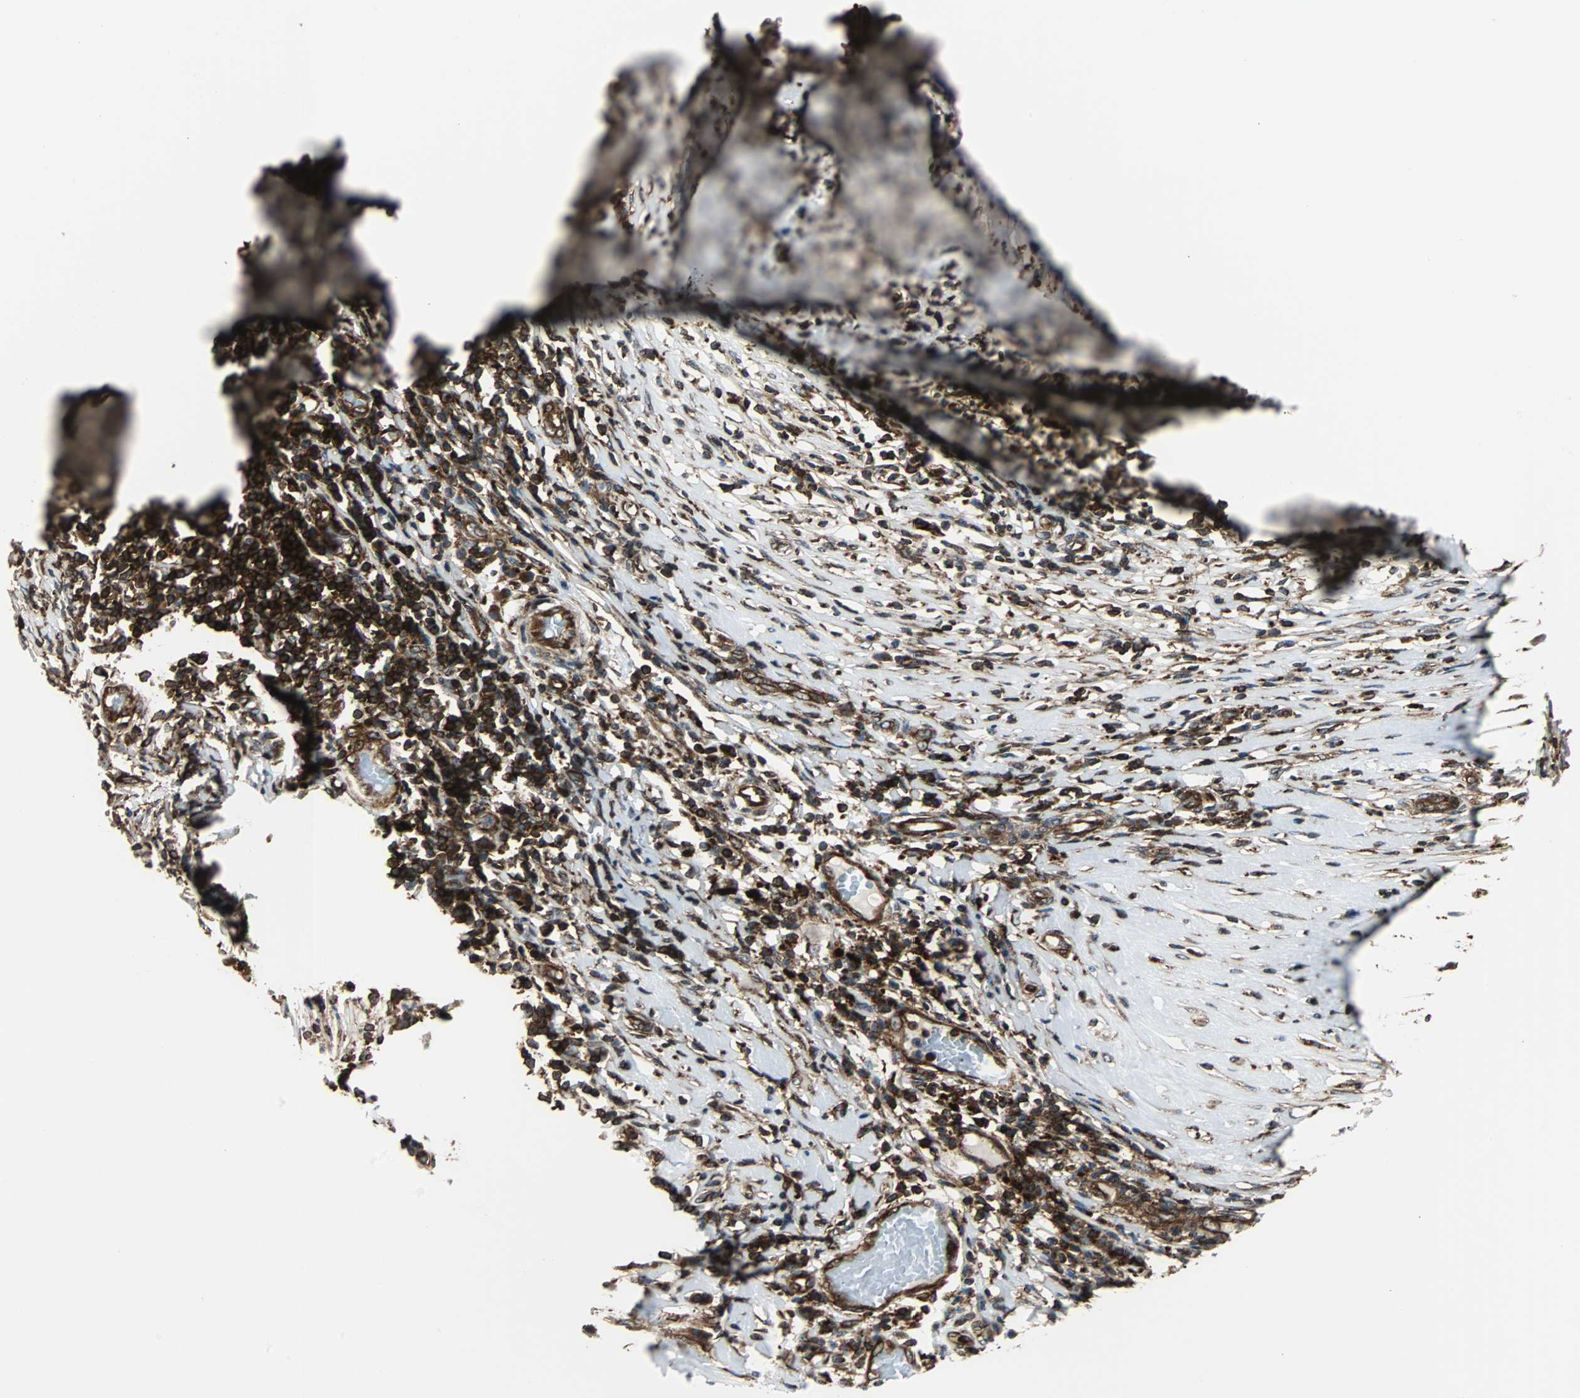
{"staining": {"intensity": "moderate", "quantity": ">75%", "location": "cytoplasmic/membranous"}, "tissue": "melanoma", "cell_type": "Tumor cells", "image_type": "cancer", "snomed": [{"axis": "morphology", "description": "Malignant melanoma, Metastatic site"}, {"axis": "topography", "description": "Lymph node"}], "caption": "Tumor cells reveal medium levels of moderate cytoplasmic/membranous staining in approximately >75% of cells in human melanoma.", "gene": "RELA", "patient": {"sex": "male", "age": 61}}